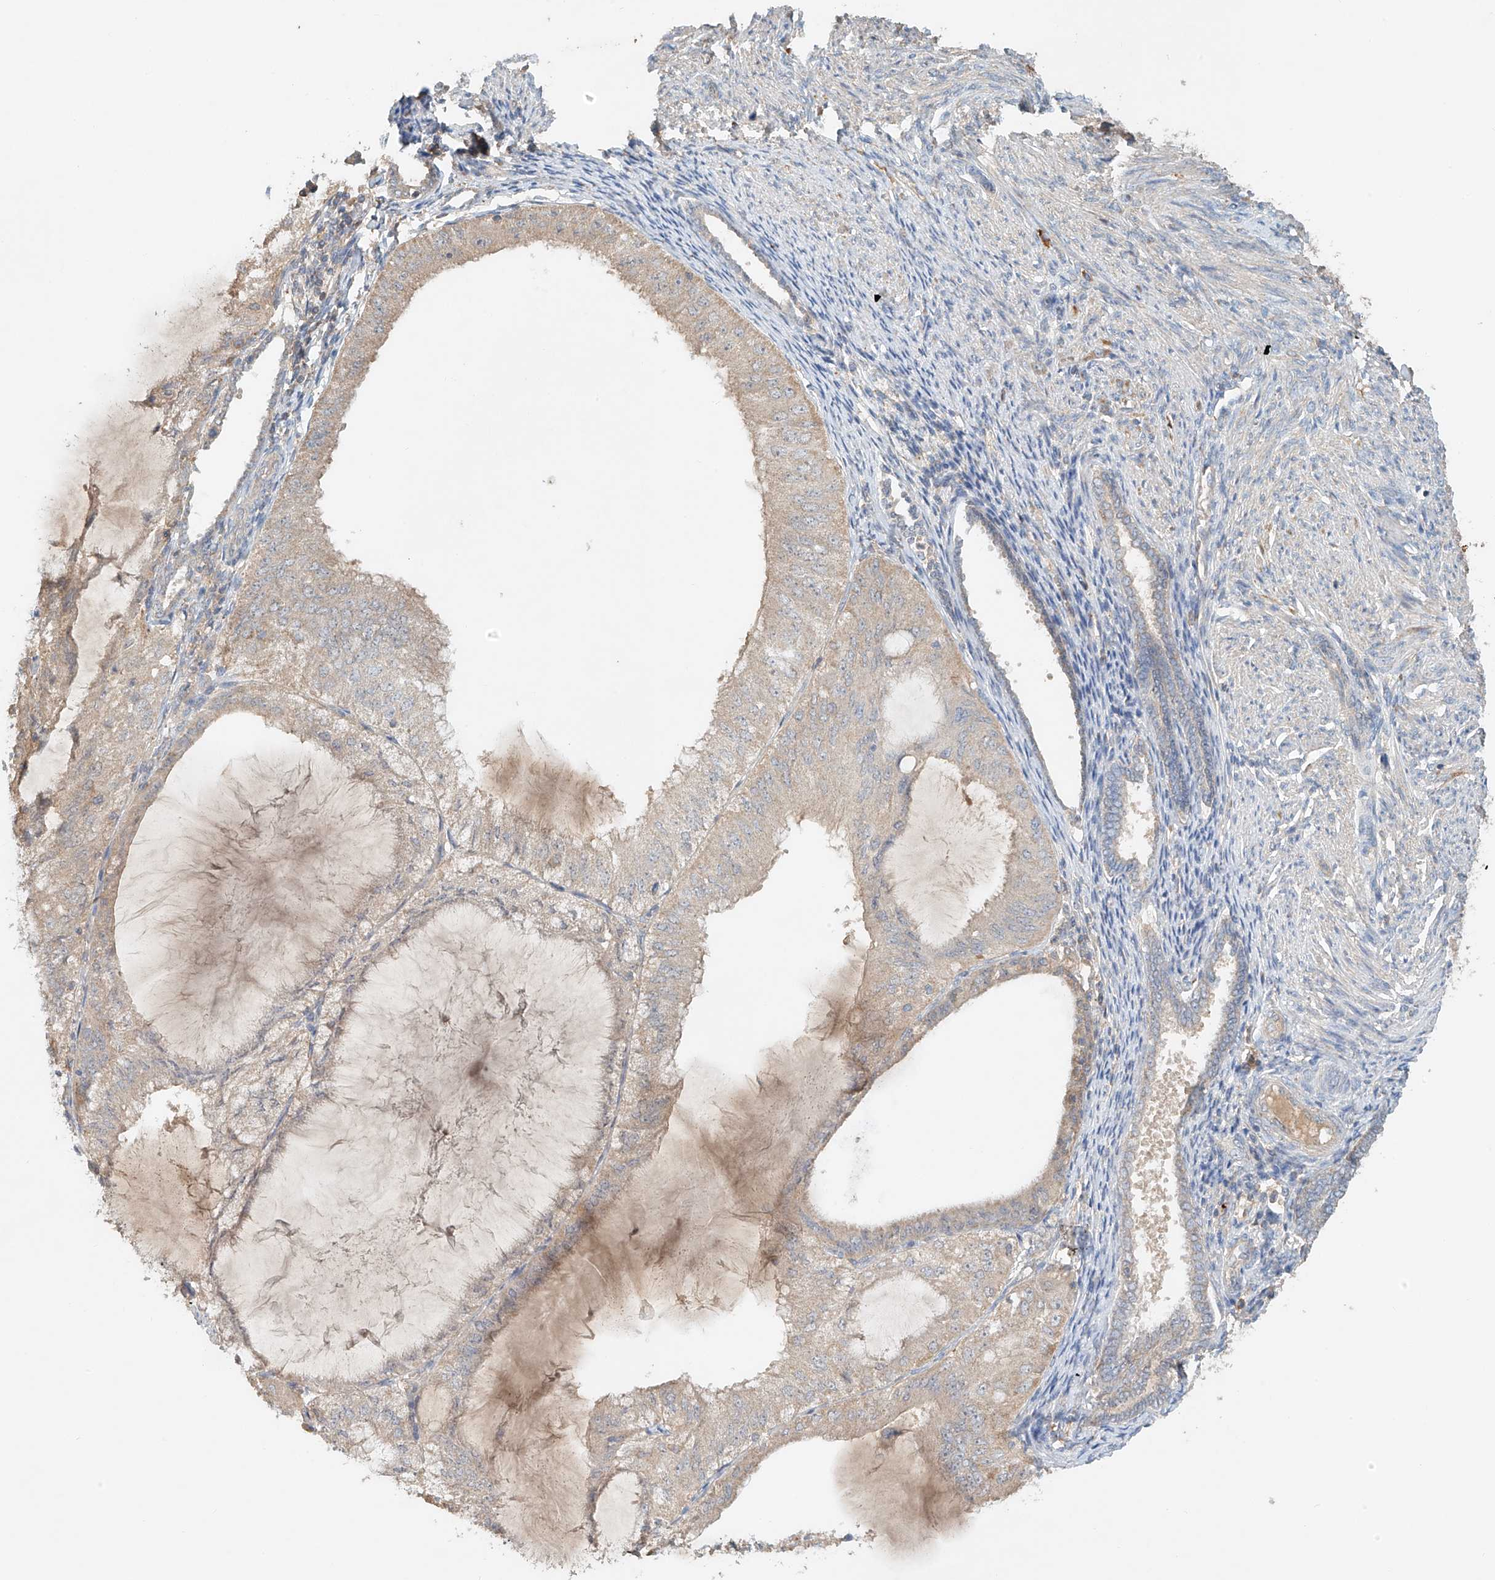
{"staining": {"intensity": "weak", "quantity": "<25%", "location": "cytoplasmic/membranous"}, "tissue": "endometrial cancer", "cell_type": "Tumor cells", "image_type": "cancer", "snomed": [{"axis": "morphology", "description": "Adenocarcinoma, NOS"}, {"axis": "topography", "description": "Endometrium"}], "caption": "Protein analysis of endometrial cancer (adenocarcinoma) exhibits no significant expression in tumor cells.", "gene": "GNB1L", "patient": {"sex": "female", "age": 81}}